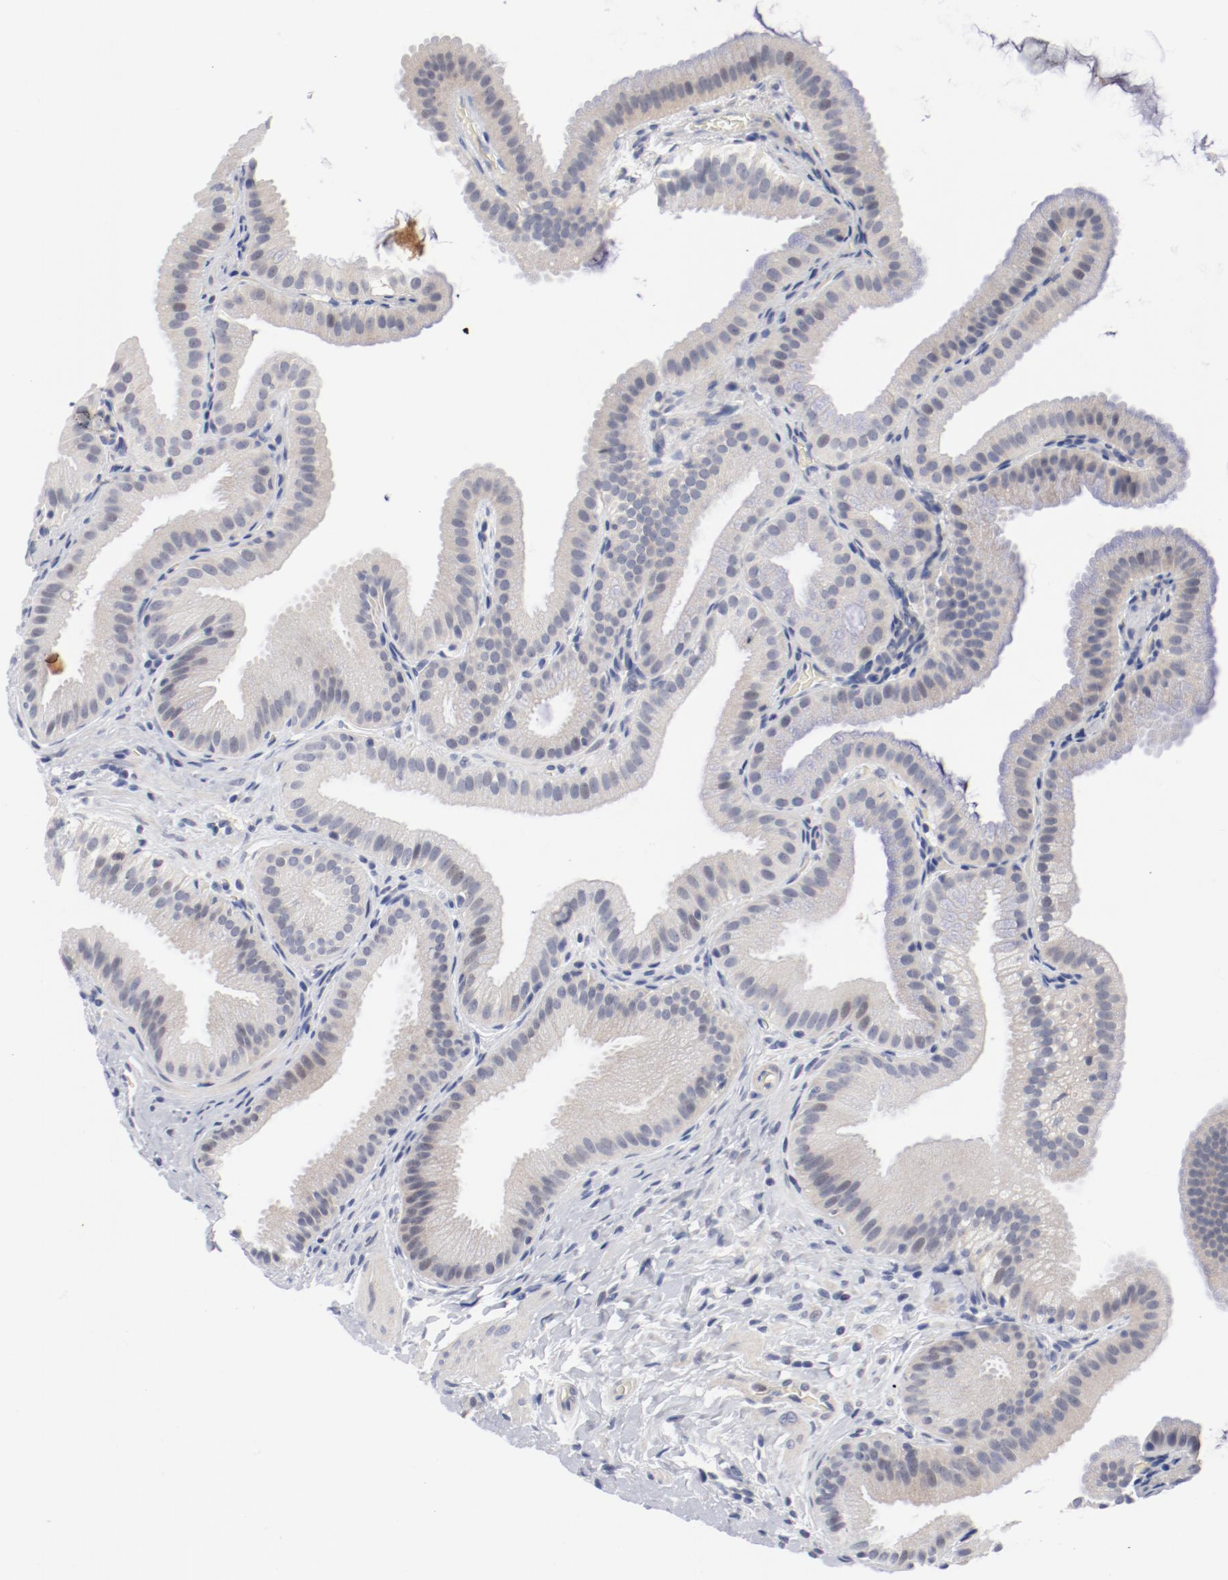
{"staining": {"intensity": "negative", "quantity": "none", "location": "none"}, "tissue": "gallbladder", "cell_type": "Glandular cells", "image_type": "normal", "snomed": [{"axis": "morphology", "description": "Normal tissue, NOS"}, {"axis": "topography", "description": "Gallbladder"}], "caption": "This is a photomicrograph of IHC staining of unremarkable gallbladder, which shows no positivity in glandular cells.", "gene": "KCNK13", "patient": {"sex": "female", "age": 63}}